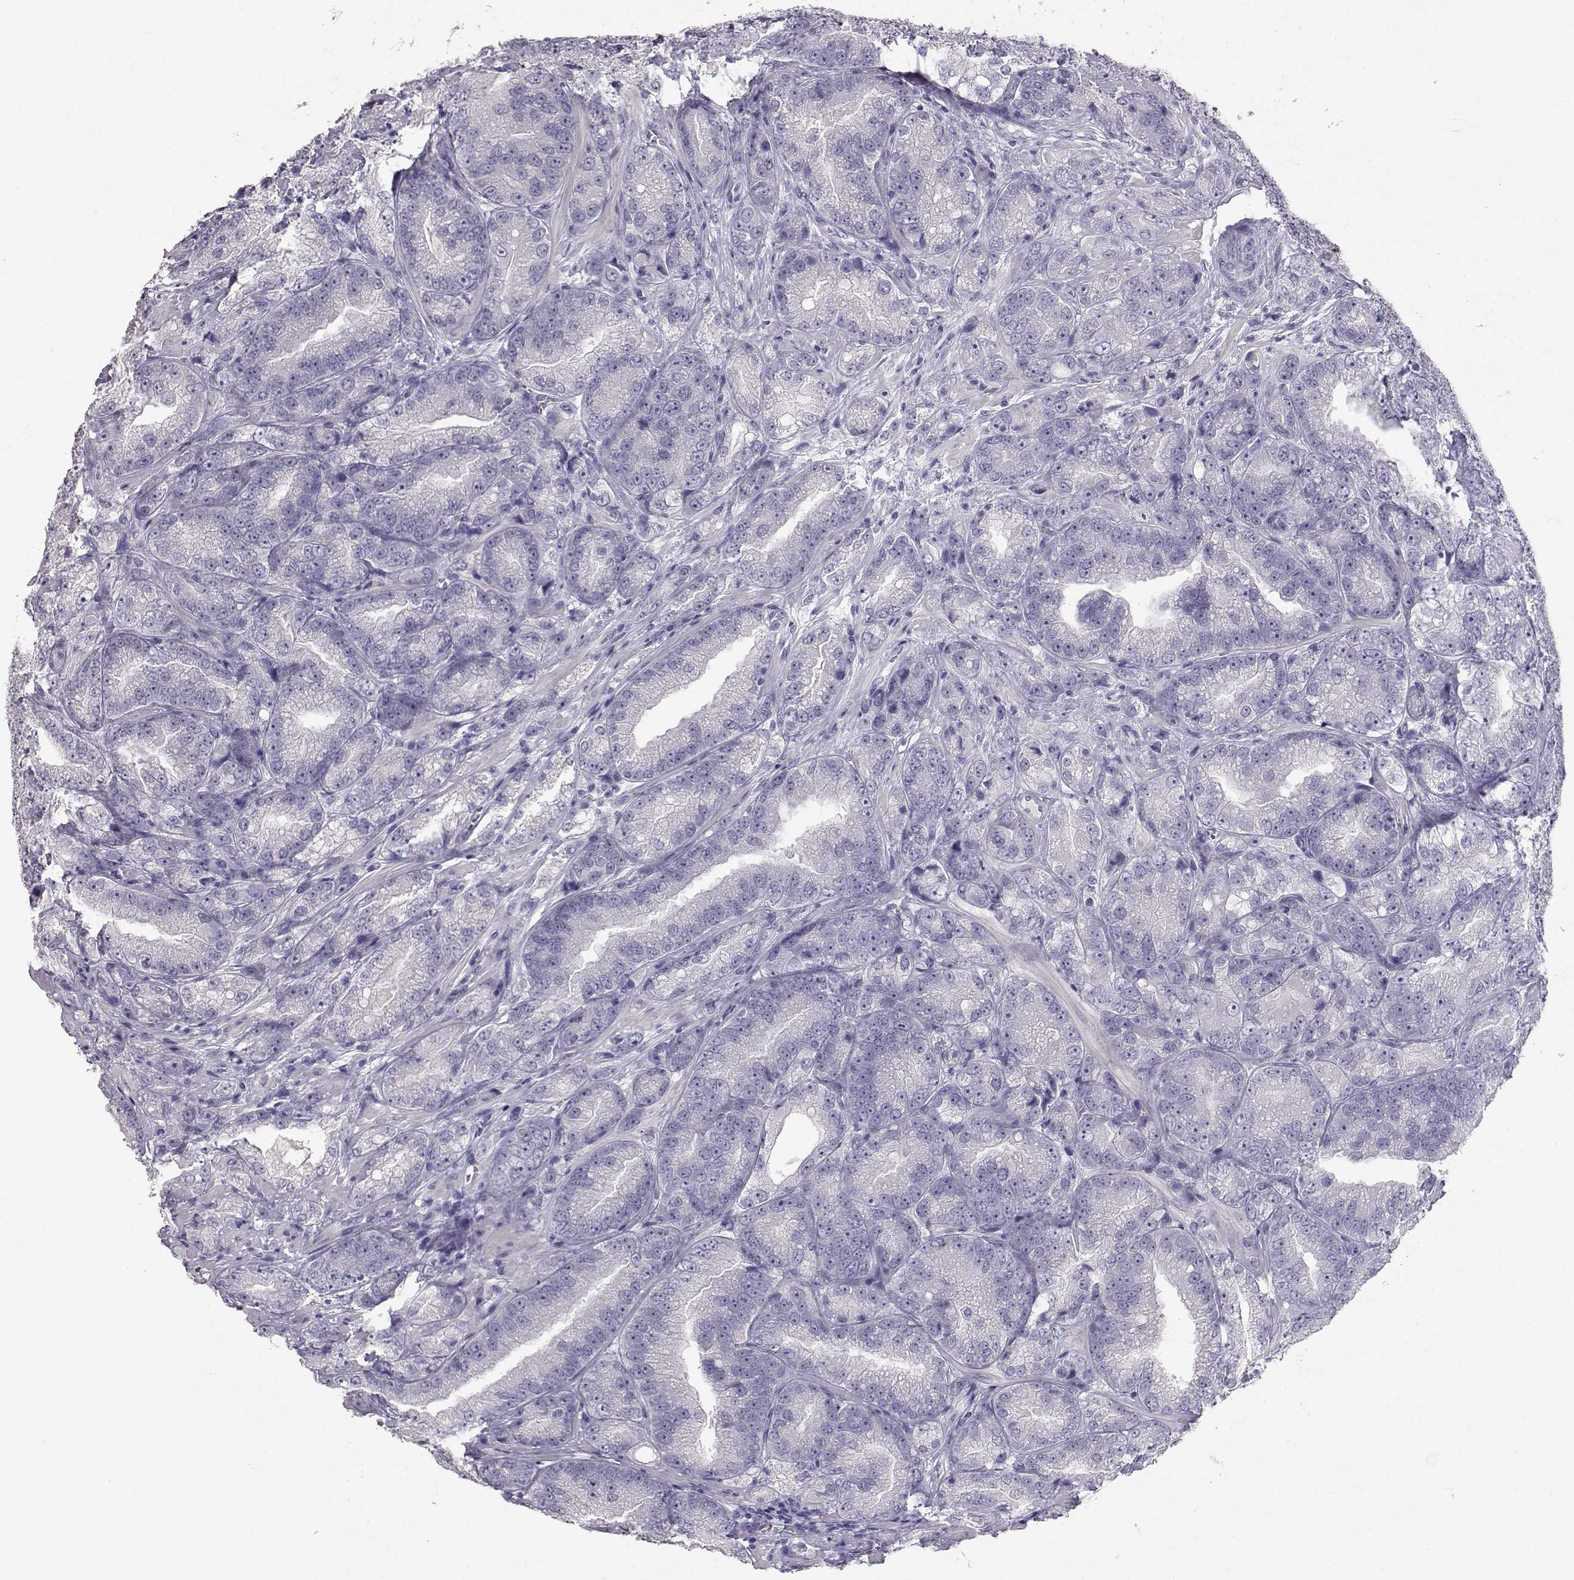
{"staining": {"intensity": "negative", "quantity": "none", "location": "none"}, "tissue": "prostate cancer", "cell_type": "Tumor cells", "image_type": "cancer", "snomed": [{"axis": "morphology", "description": "Adenocarcinoma, NOS"}, {"axis": "topography", "description": "Prostate"}], "caption": "DAB (3,3'-diaminobenzidine) immunohistochemical staining of prostate cancer exhibits no significant expression in tumor cells. Brightfield microscopy of IHC stained with DAB (3,3'-diaminobenzidine) (brown) and hematoxylin (blue), captured at high magnification.", "gene": "LAMB3", "patient": {"sex": "male", "age": 63}}